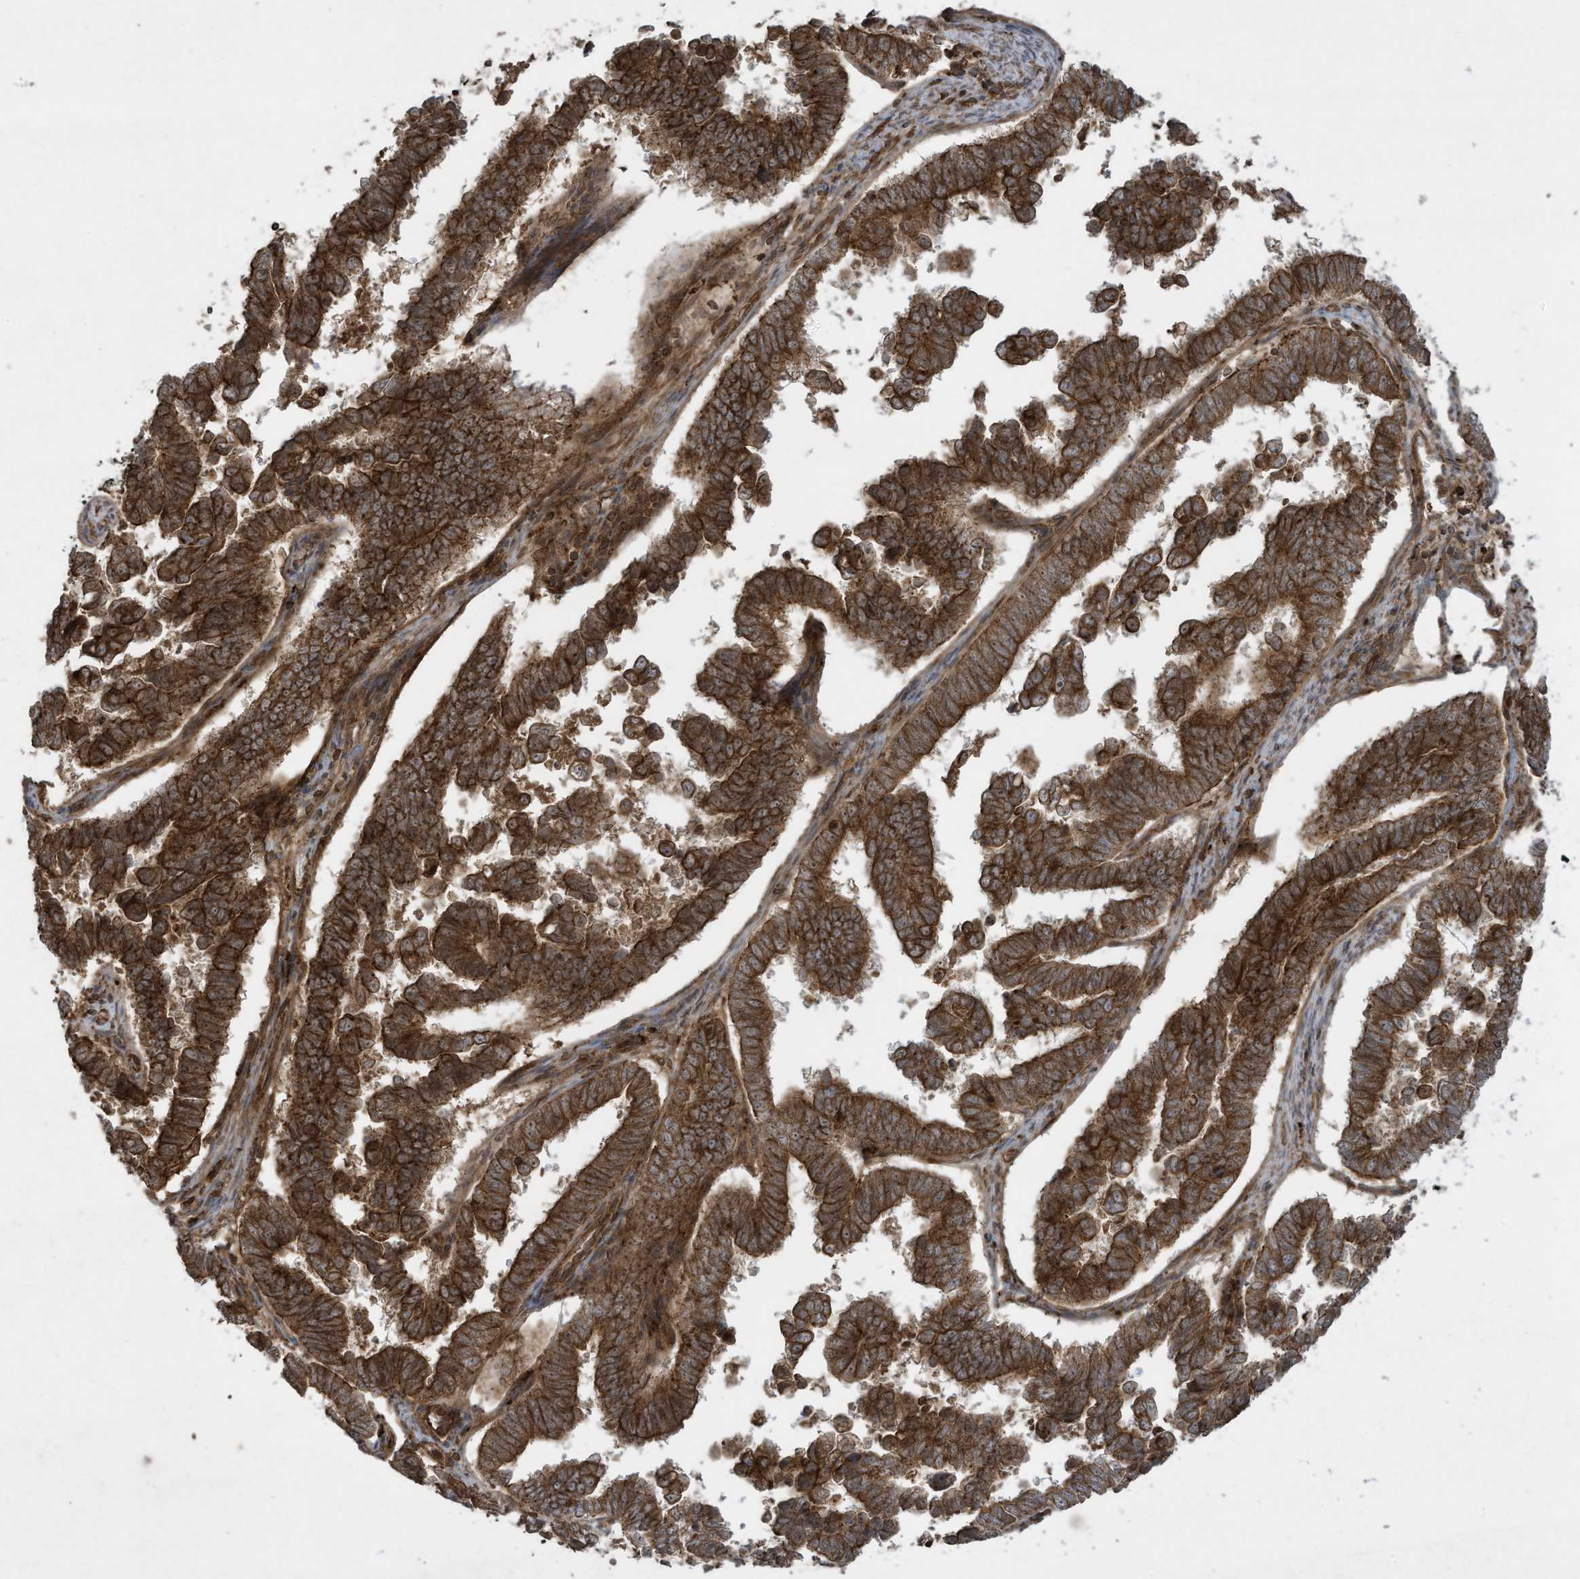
{"staining": {"intensity": "strong", "quantity": ">75%", "location": "cytoplasmic/membranous"}, "tissue": "endometrial cancer", "cell_type": "Tumor cells", "image_type": "cancer", "snomed": [{"axis": "morphology", "description": "Adenocarcinoma, NOS"}, {"axis": "topography", "description": "Endometrium"}], "caption": "The image demonstrates a brown stain indicating the presence of a protein in the cytoplasmic/membranous of tumor cells in endometrial cancer.", "gene": "DDIT4", "patient": {"sex": "female", "age": 75}}